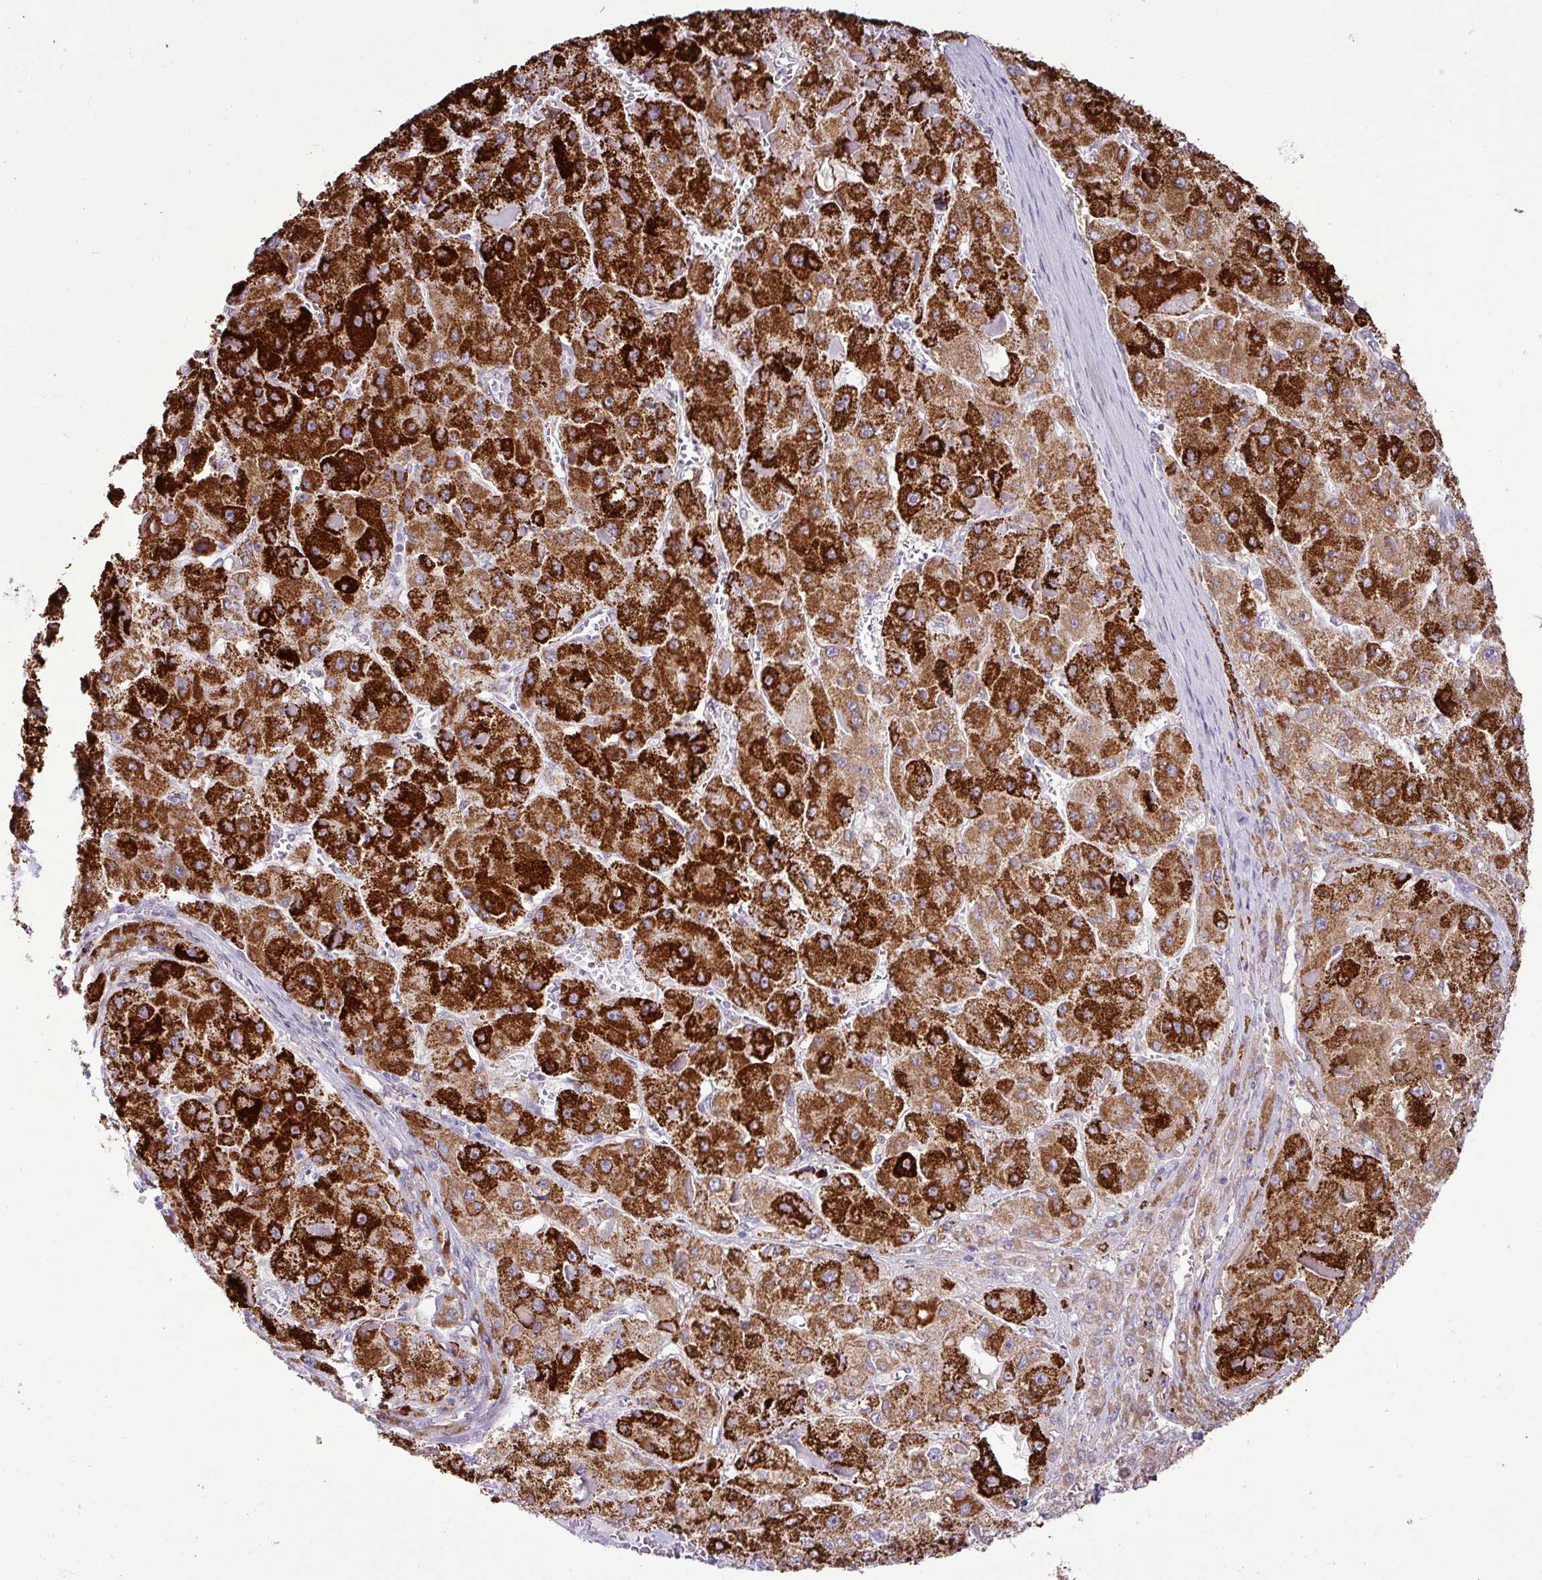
{"staining": {"intensity": "strong", "quantity": ">75%", "location": "cytoplasmic/membranous"}, "tissue": "liver cancer", "cell_type": "Tumor cells", "image_type": "cancer", "snomed": [{"axis": "morphology", "description": "Carcinoma, Hepatocellular, NOS"}, {"axis": "topography", "description": "Liver"}], "caption": "Tumor cells display strong cytoplasmic/membranous staining in approximately >75% of cells in liver cancer.", "gene": "SGPP1", "patient": {"sex": "female", "age": 73}}